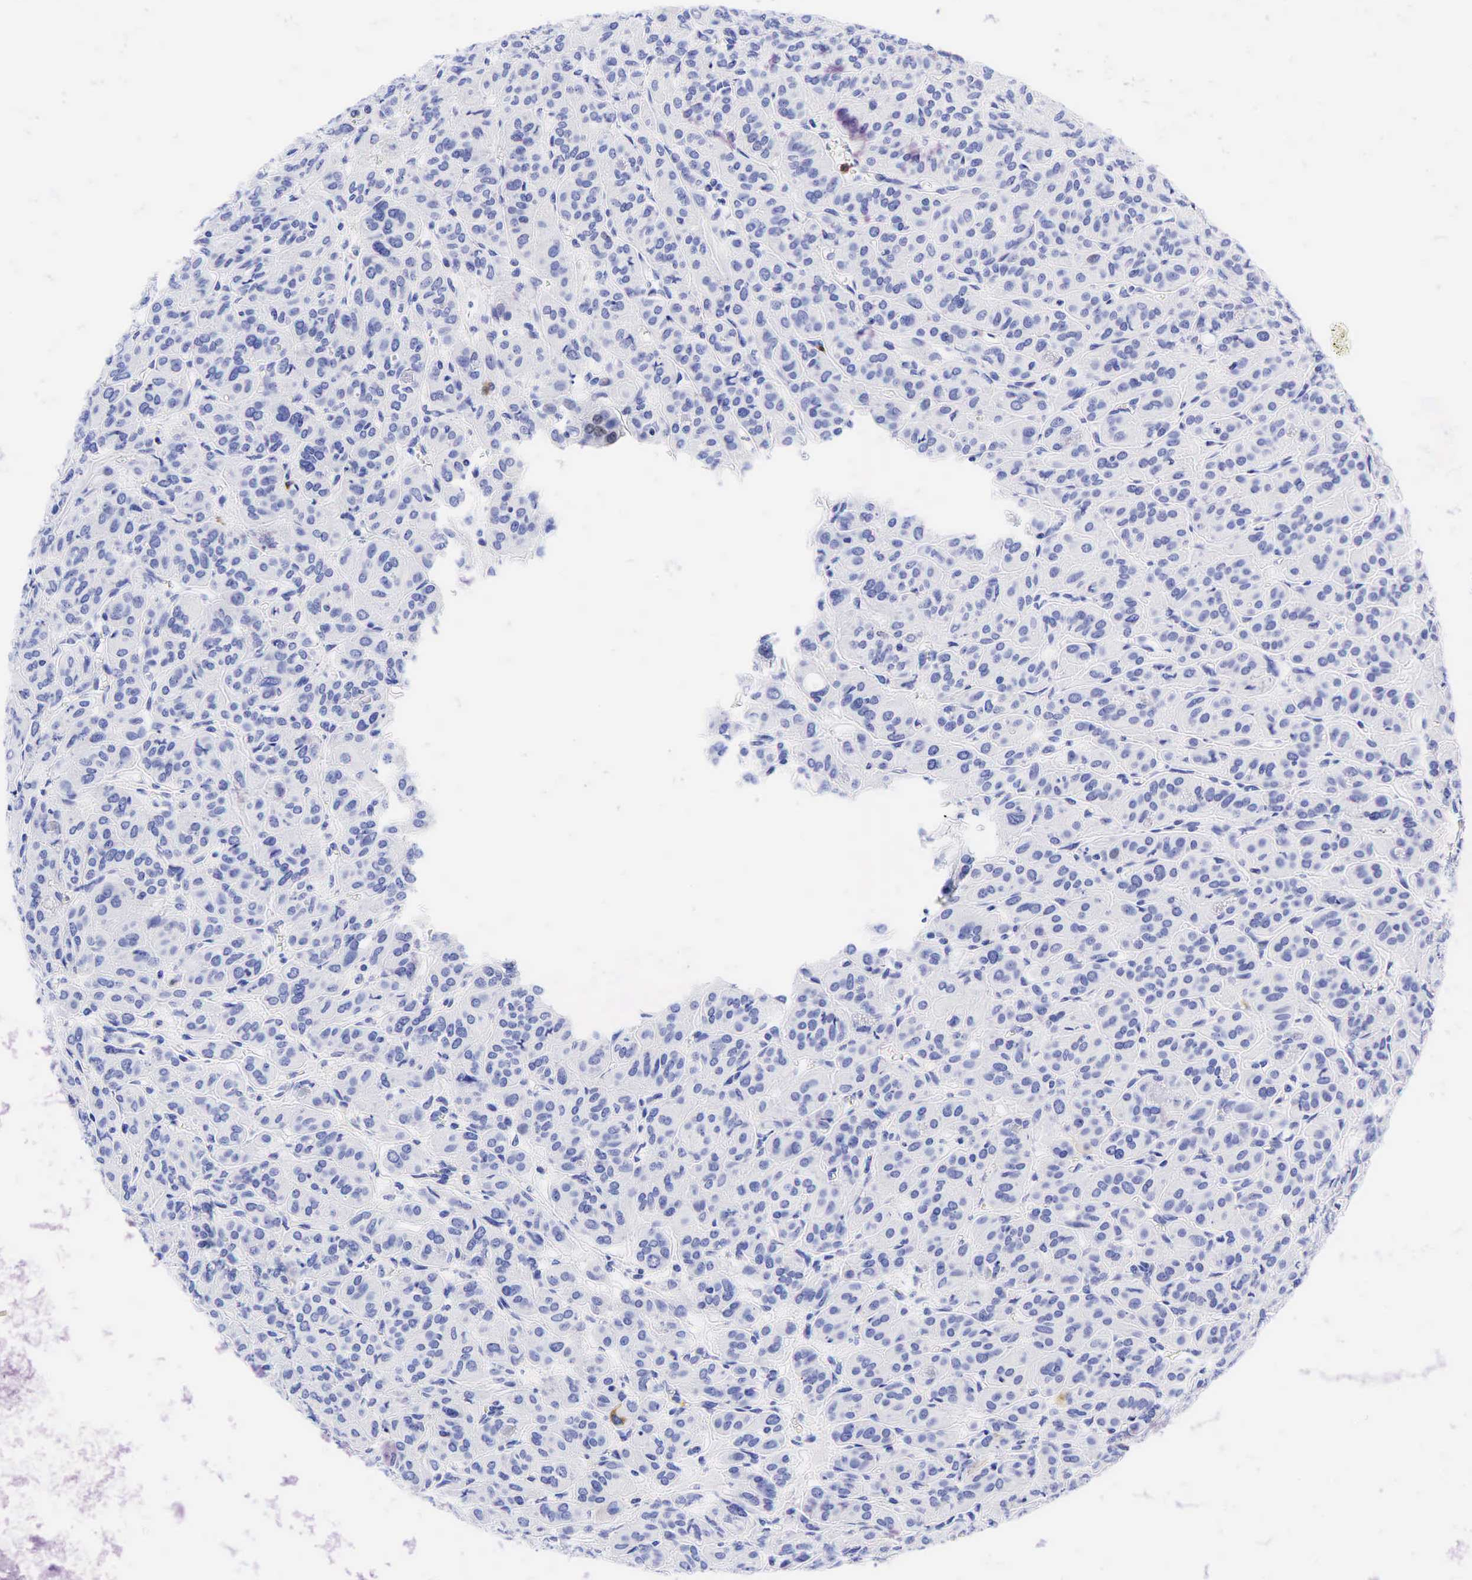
{"staining": {"intensity": "negative", "quantity": "none", "location": "none"}, "tissue": "thyroid cancer", "cell_type": "Tumor cells", "image_type": "cancer", "snomed": [{"axis": "morphology", "description": "Follicular adenoma carcinoma, NOS"}, {"axis": "topography", "description": "Thyroid gland"}], "caption": "This is an immunohistochemistry histopathology image of human thyroid cancer (follicular adenoma carcinoma). There is no staining in tumor cells.", "gene": "TNFRSF8", "patient": {"sex": "female", "age": 71}}